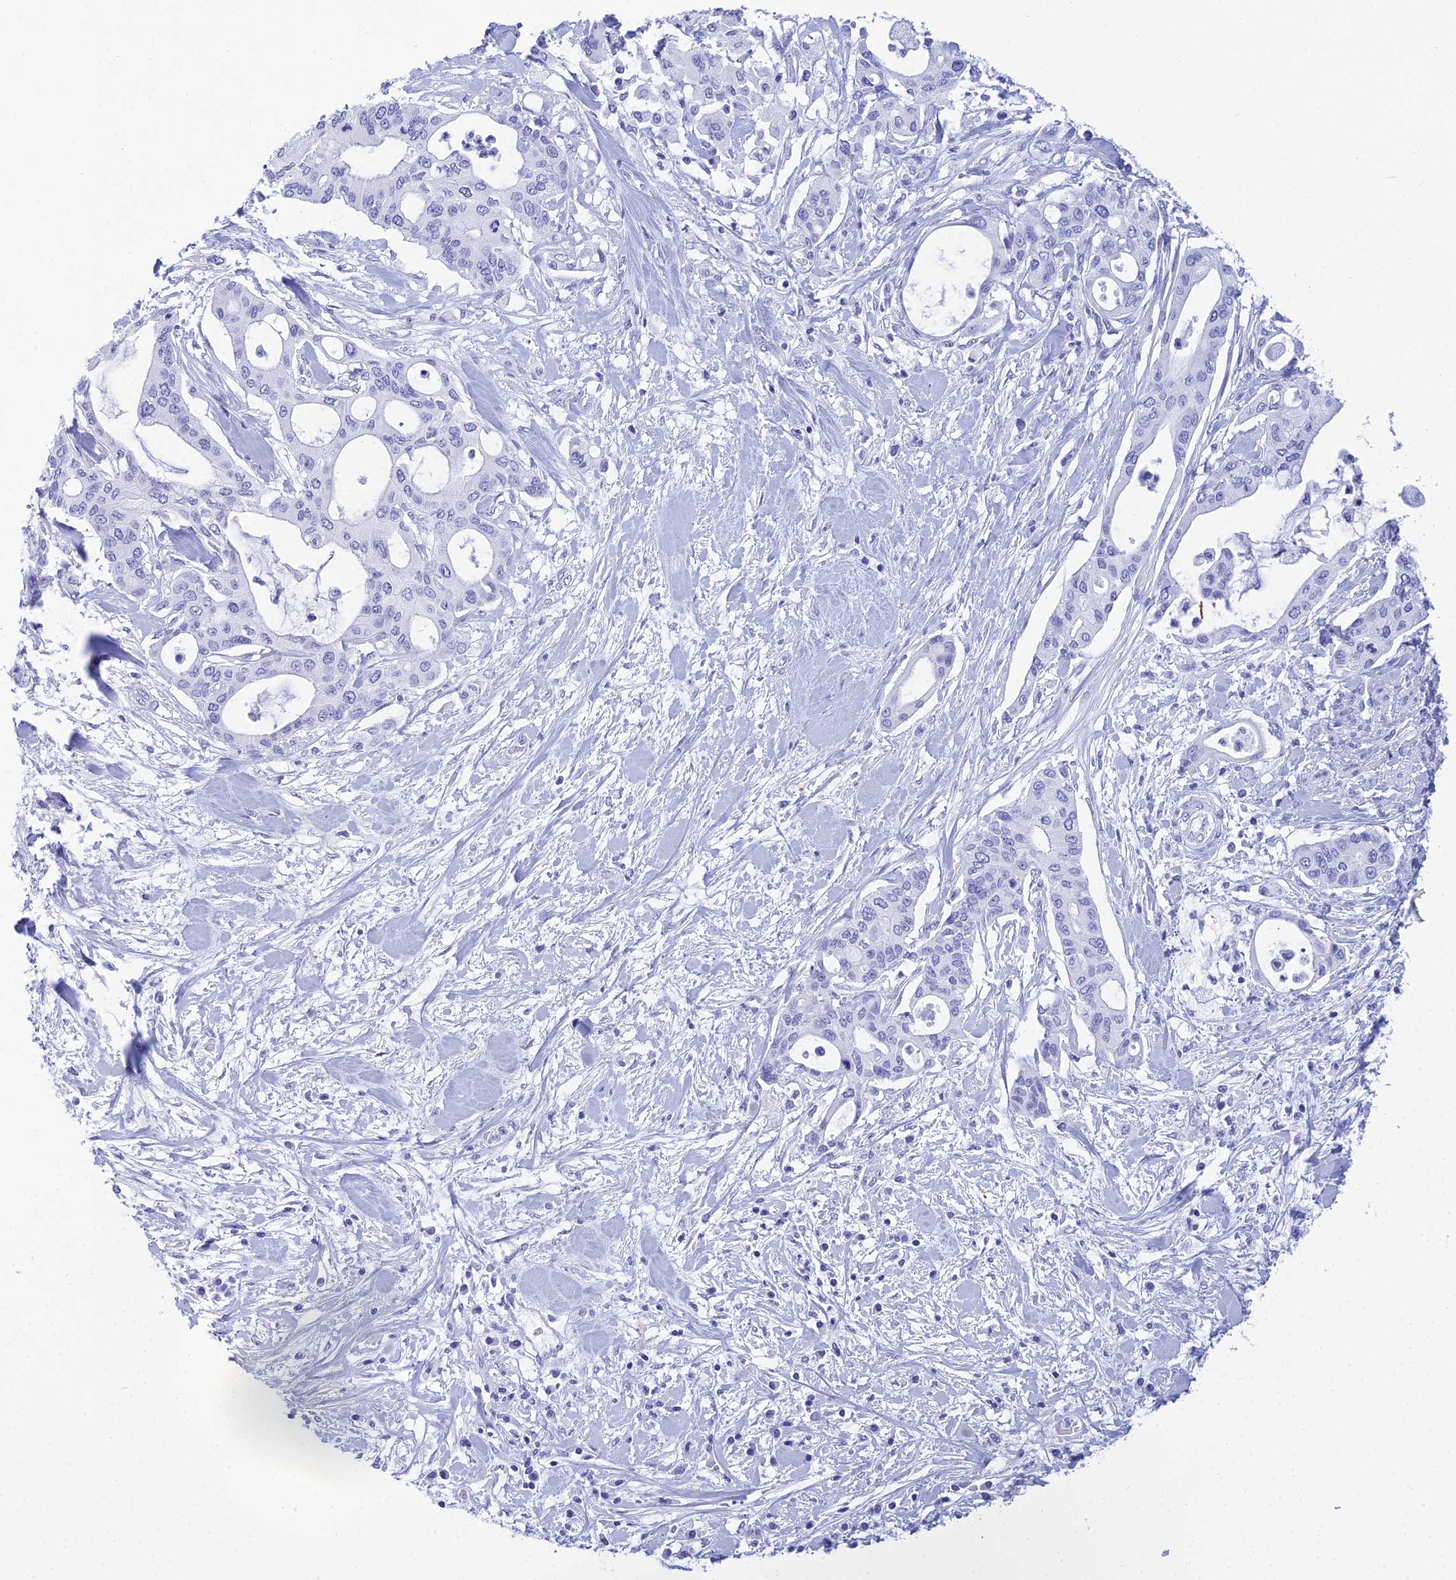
{"staining": {"intensity": "negative", "quantity": "none", "location": "none"}, "tissue": "pancreatic cancer", "cell_type": "Tumor cells", "image_type": "cancer", "snomed": [{"axis": "morphology", "description": "Adenocarcinoma, NOS"}, {"axis": "topography", "description": "Pancreas"}], "caption": "This image is of pancreatic cancer stained with IHC to label a protein in brown with the nuclei are counter-stained blue. There is no staining in tumor cells.", "gene": "PATE4", "patient": {"sex": "male", "age": 46}}